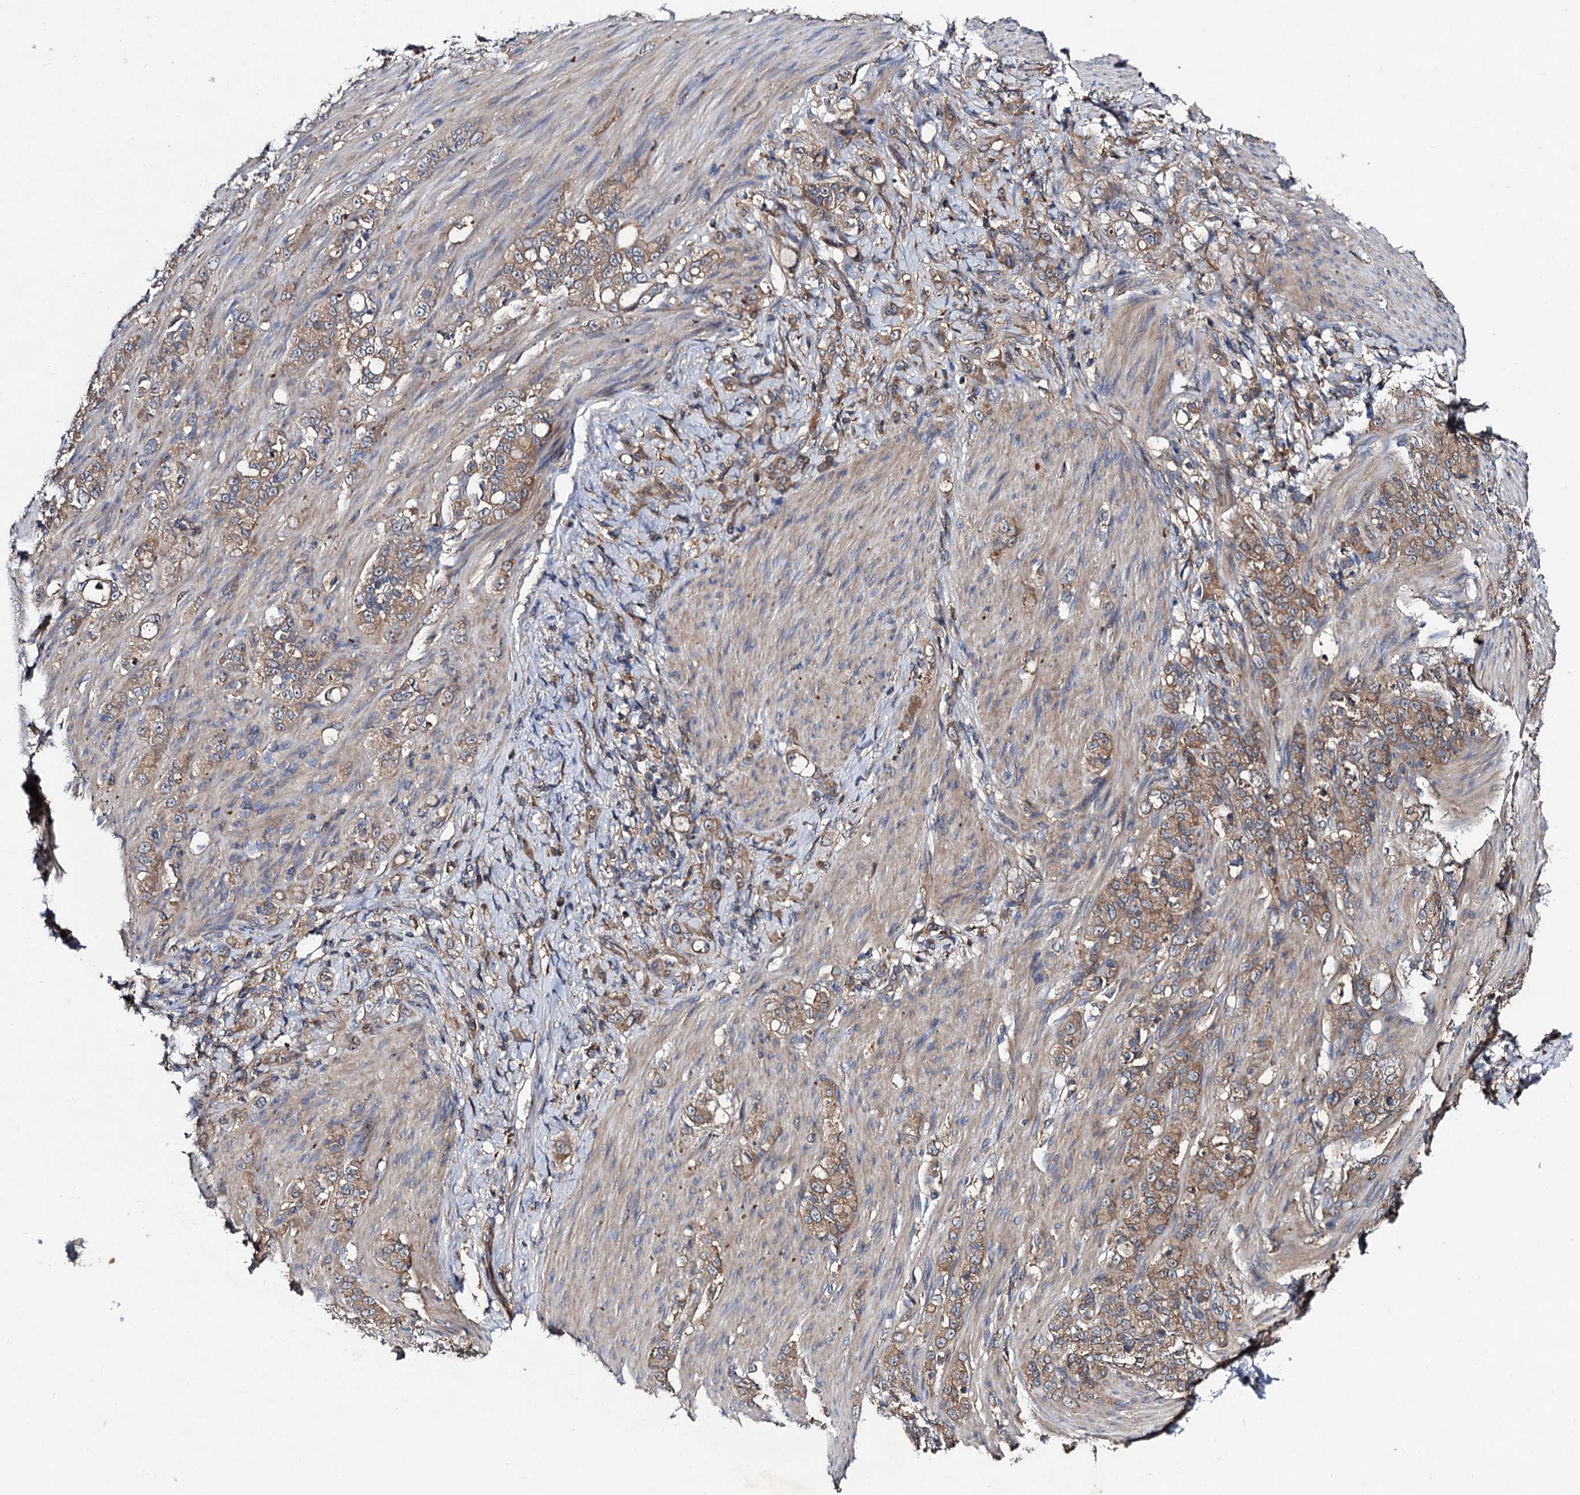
{"staining": {"intensity": "weak", "quantity": ">75%", "location": "cytoplasmic/membranous"}, "tissue": "stomach cancer", "cell_type": "Tumor cells", "image_type": "cancer", "snomed": [{"axis": "morphology", "description": "Adenocarcinoma, NOS"}, {"axis": "topography", "description": "Stomach"}], "caption": "The micrograph demonstrates a brown stain indicating the presence of a protein in the cytoplasmic/membranous of tumor cells in adenocarcinoma (stomach).", "gene": "VPS29", "patient": {"sex": "female", "age": 79}}